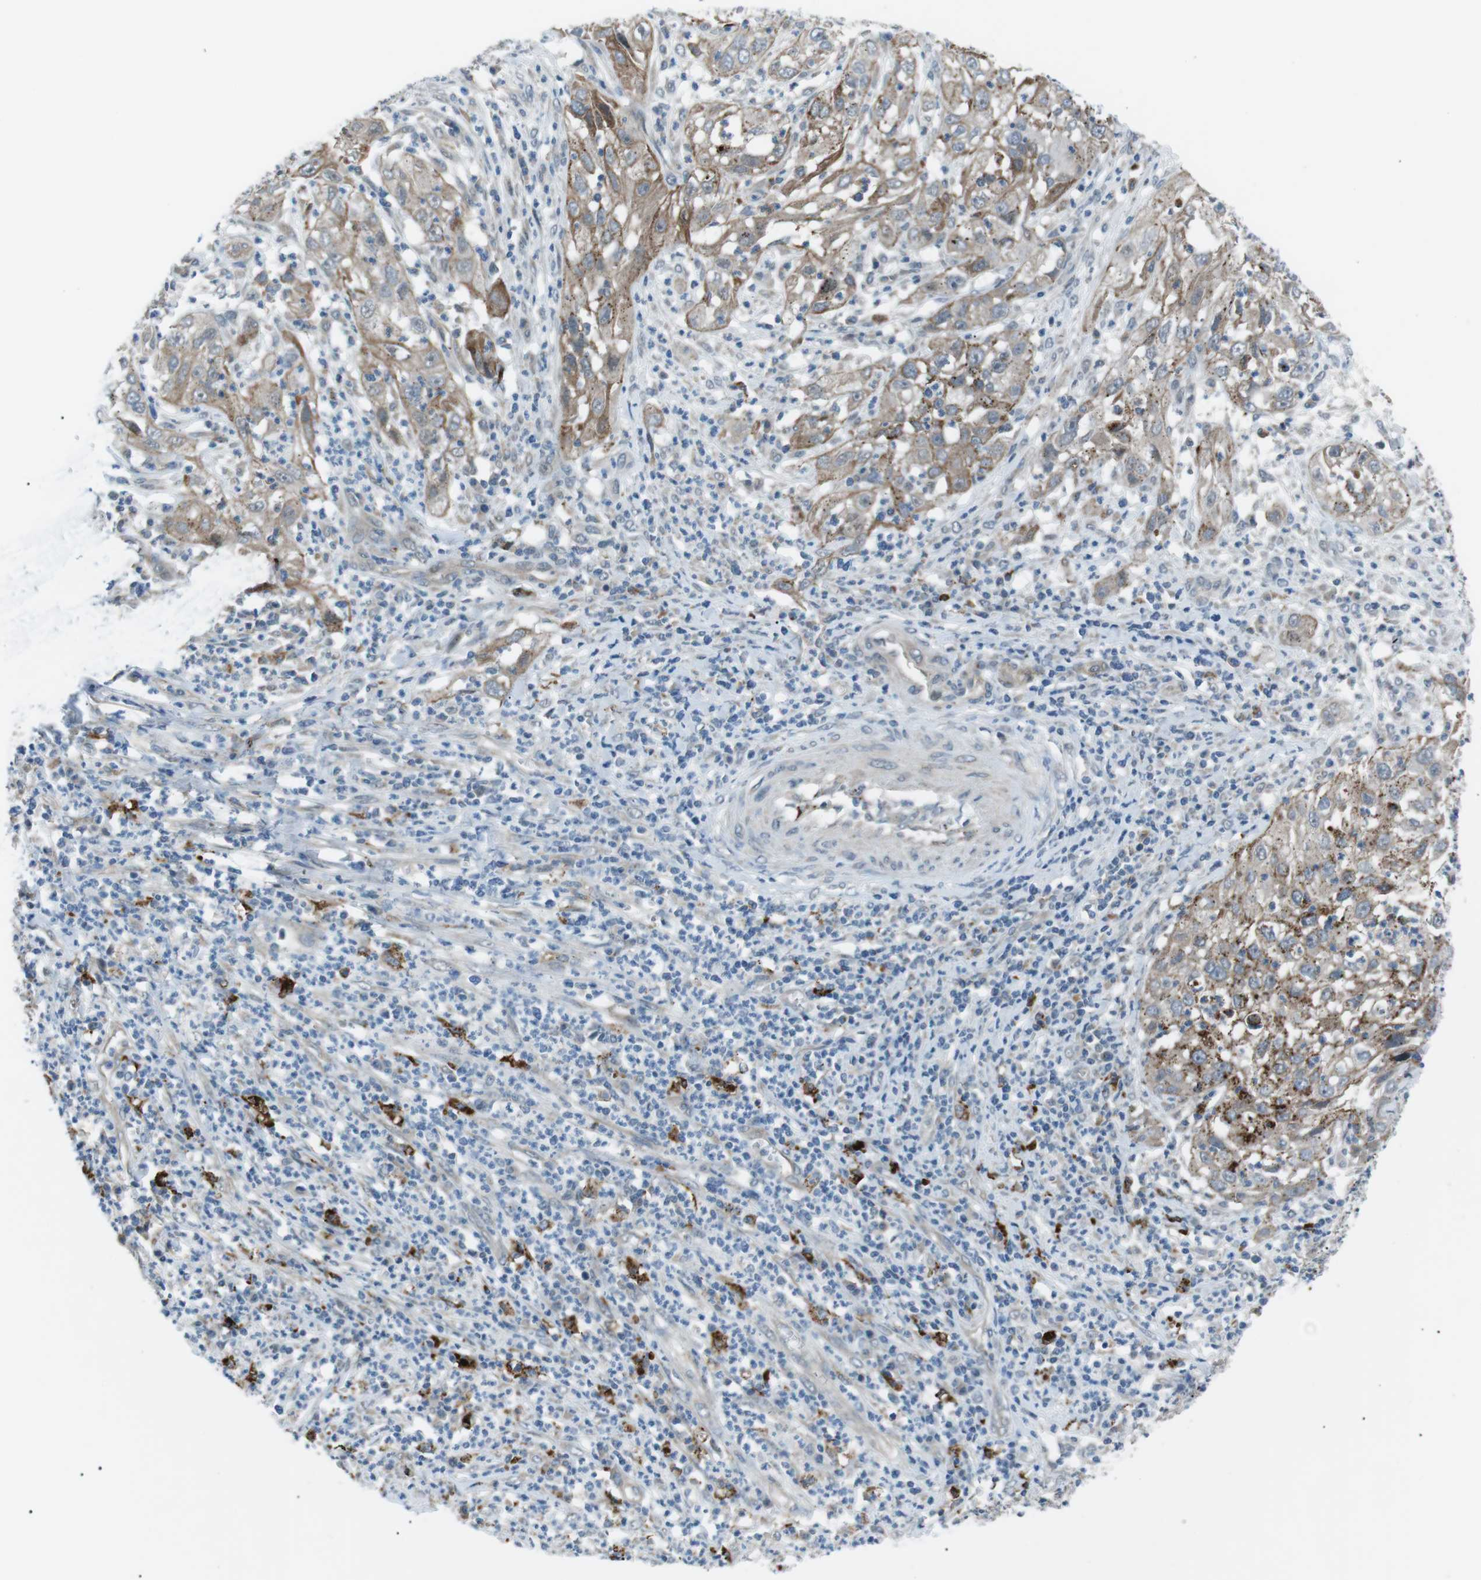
{"staining": {"intensity": "weak", "quantity": ">75%", "location": "cytoplasmic/membranous"}, "tissue": "cervical cancer", "cell_type": "Tumor cells", "image_type": "cancer", "snomed": [{"axis": "morphology", "description": "Squamous cell carcinoma, NOS"}, {"axis": "topography", "description": "Cervix"}], "caption": "Weak cytoplasmic/membranous positivity for a protein is identified in about >75% of tumor cells of cervical cancer using IHC.", "gene": "B4GALNT2", "patient": {"sex": "female", "age": 32}}